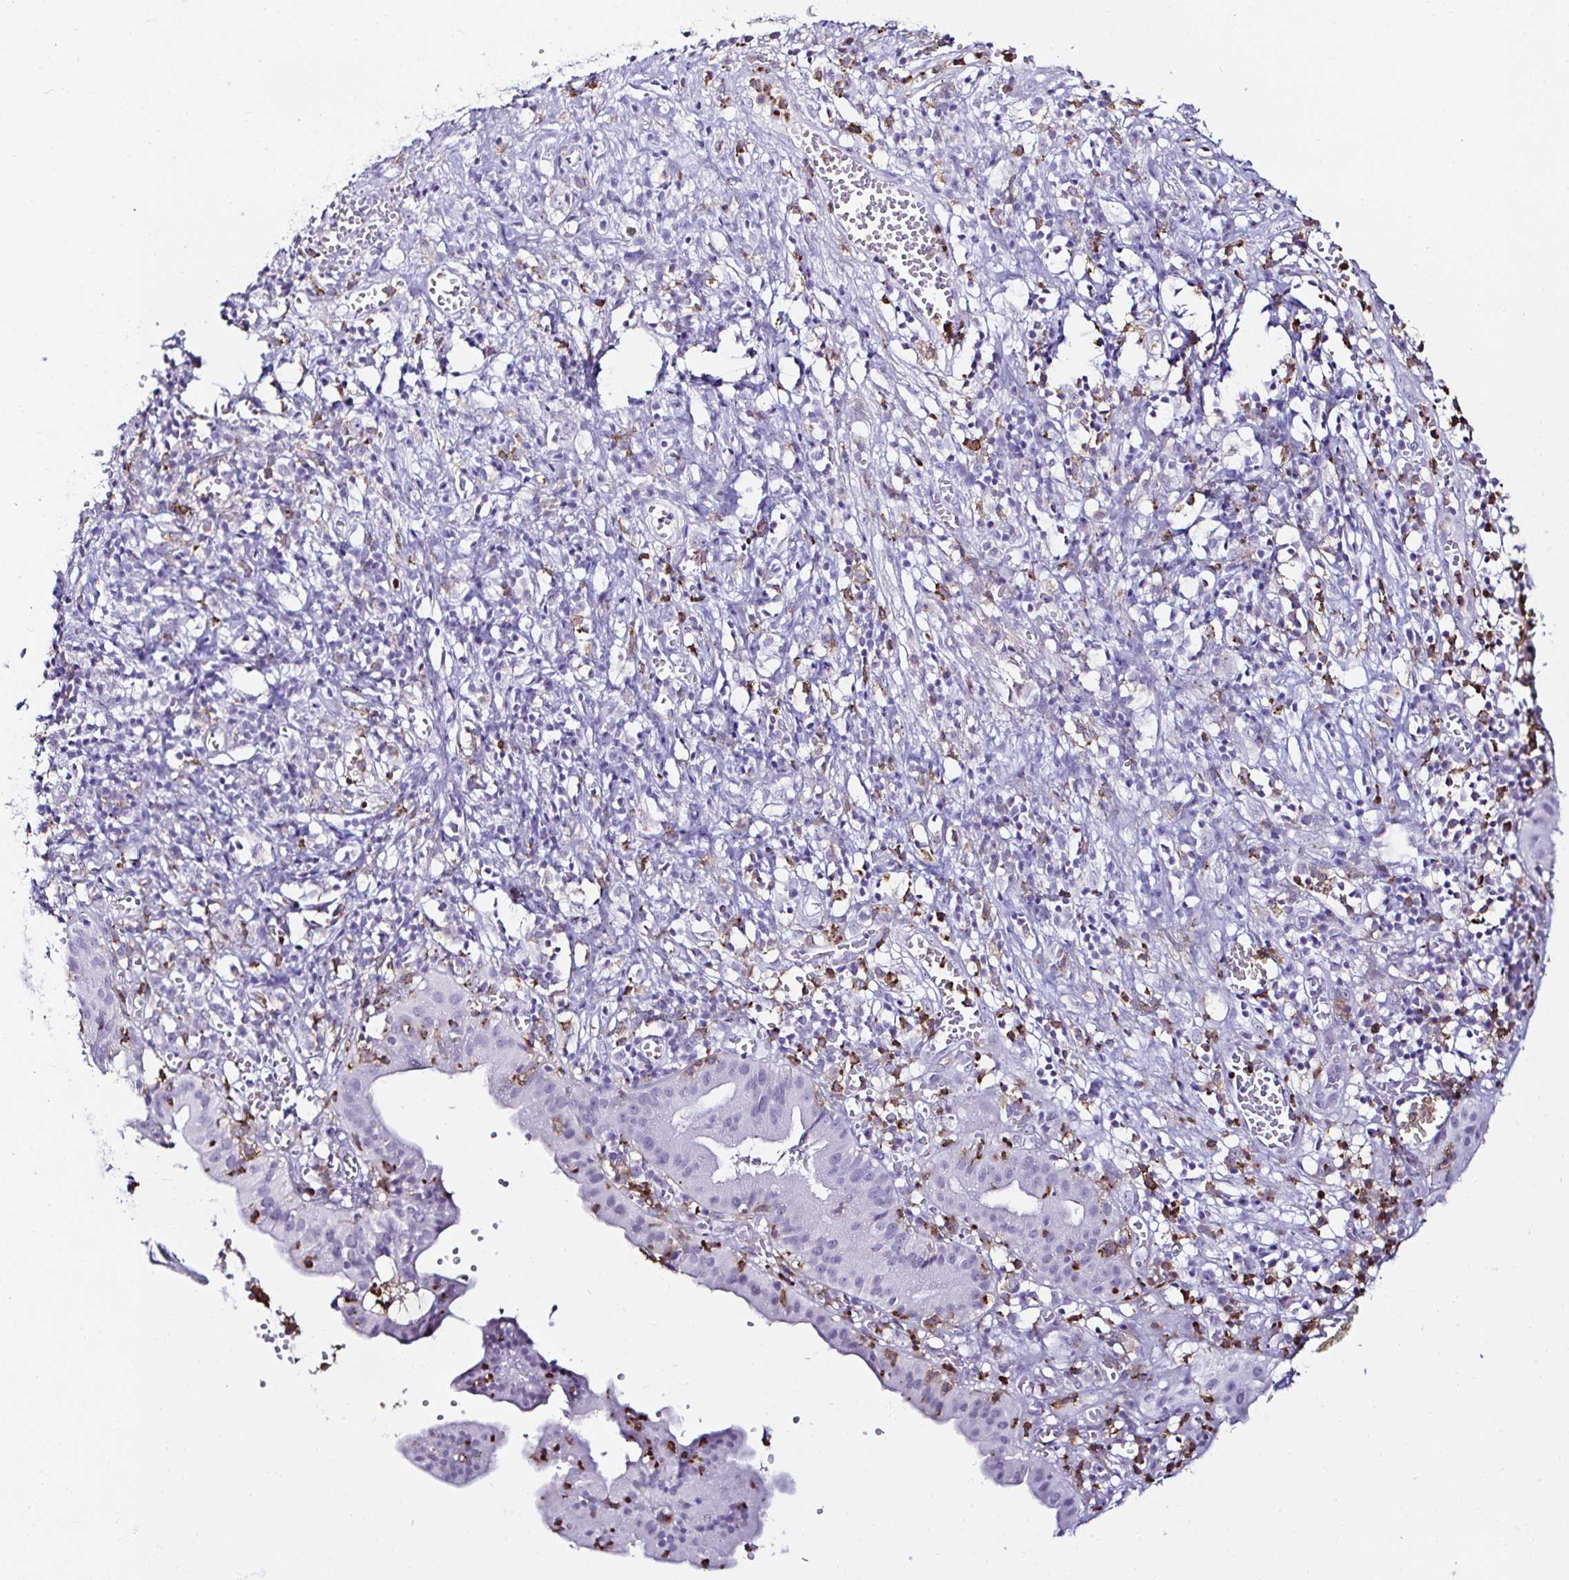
{"staining": {"intensity": "negative", "quantity": "none", "location": "none"}, "tissue": "pancreatic cancer", "cell_type": "Tumor cells", "image_type": "cancer", "snomed": [{"axis": "morphology", "description": "Adenocarcinoma, NOS"}, {"axis": "topography", "description": "Pancreas"}], "caption": "IHC of human pancreatic adenocarcinoma exhibits no staining in tumor cells.", "gene": "CYBB", "patient": {"sex": "female", "age": 73}}